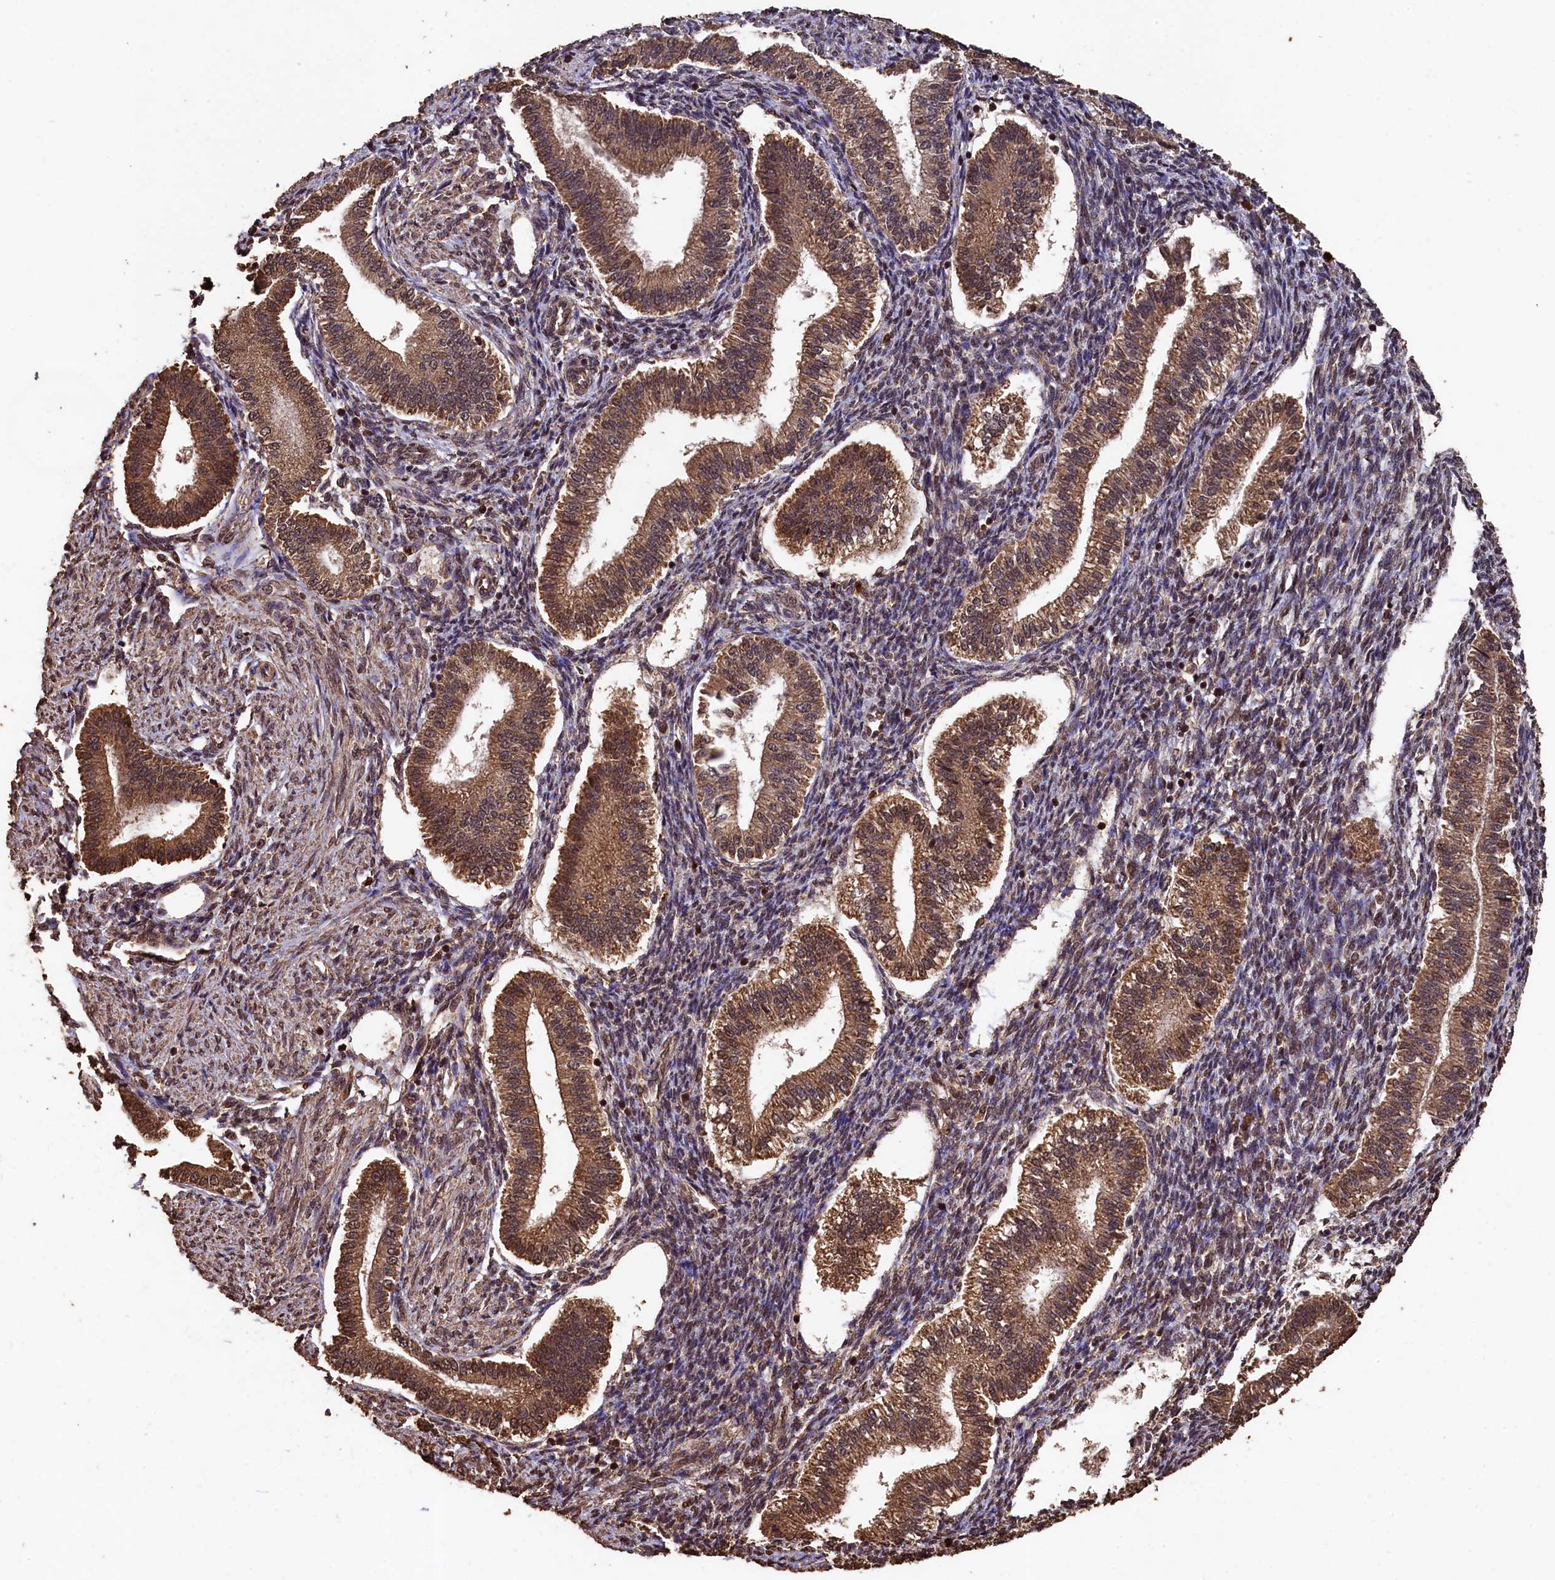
{"staining": {"intensity": "moderate", "quantity": "25%-75%", "location": "nuclear"}, "tissue": "endometrium", "cell_type": "Cells in endometrial stroma", "image_type": "normal", "snomed": [{"axis": "morphology", "description": "Normal tissue, NOS"}, {"axis": "topography", "description": "Endometrium"}], "caption": "Cells in endometrial stroma exhibit medium levels of moderate nuclear staining in approximately 25%-75% of cells in benign endometrium.", "gene": "CEP57L1", "patient": {"sex": "female", "age": 24}}